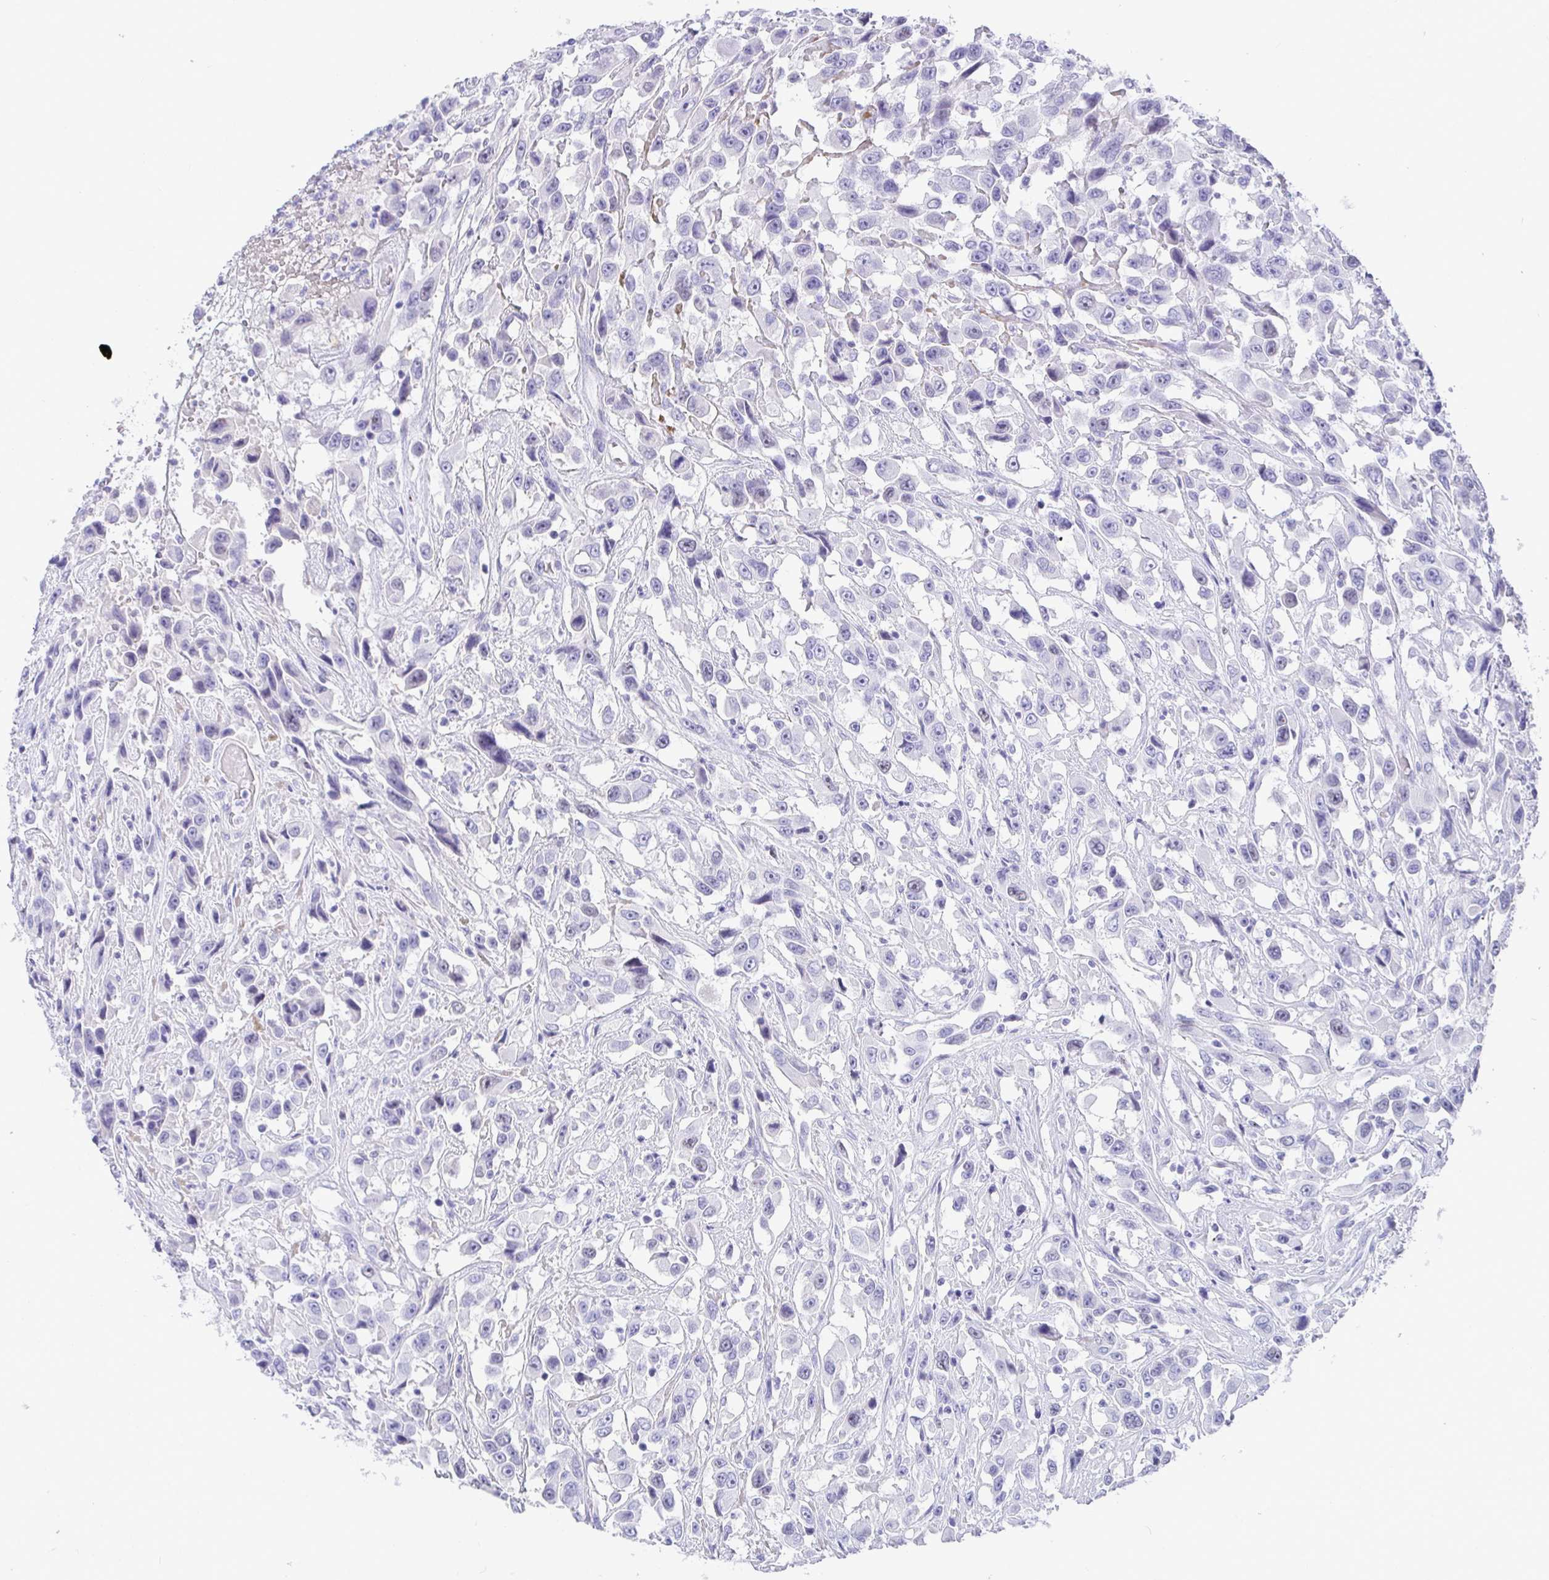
{"staining": {"intensity": "negative", "quantity": "none", "location": "none"}, "tissue": "urothelial cancer", "cell_type": "Tumor cells", "image_type": "cancer", "snomed": [{"axis": "morphology", "description": "Urothelial carcinoma, High grade"}, {"axis": "topography", "description": "Urinary bladder"}], "caption": "The IHC histopathology image has no significant expression in tumor cells of urothelial cancer tissue.", "gene": "TMEM241", "patient": {"sex": "male", "age": 53}}